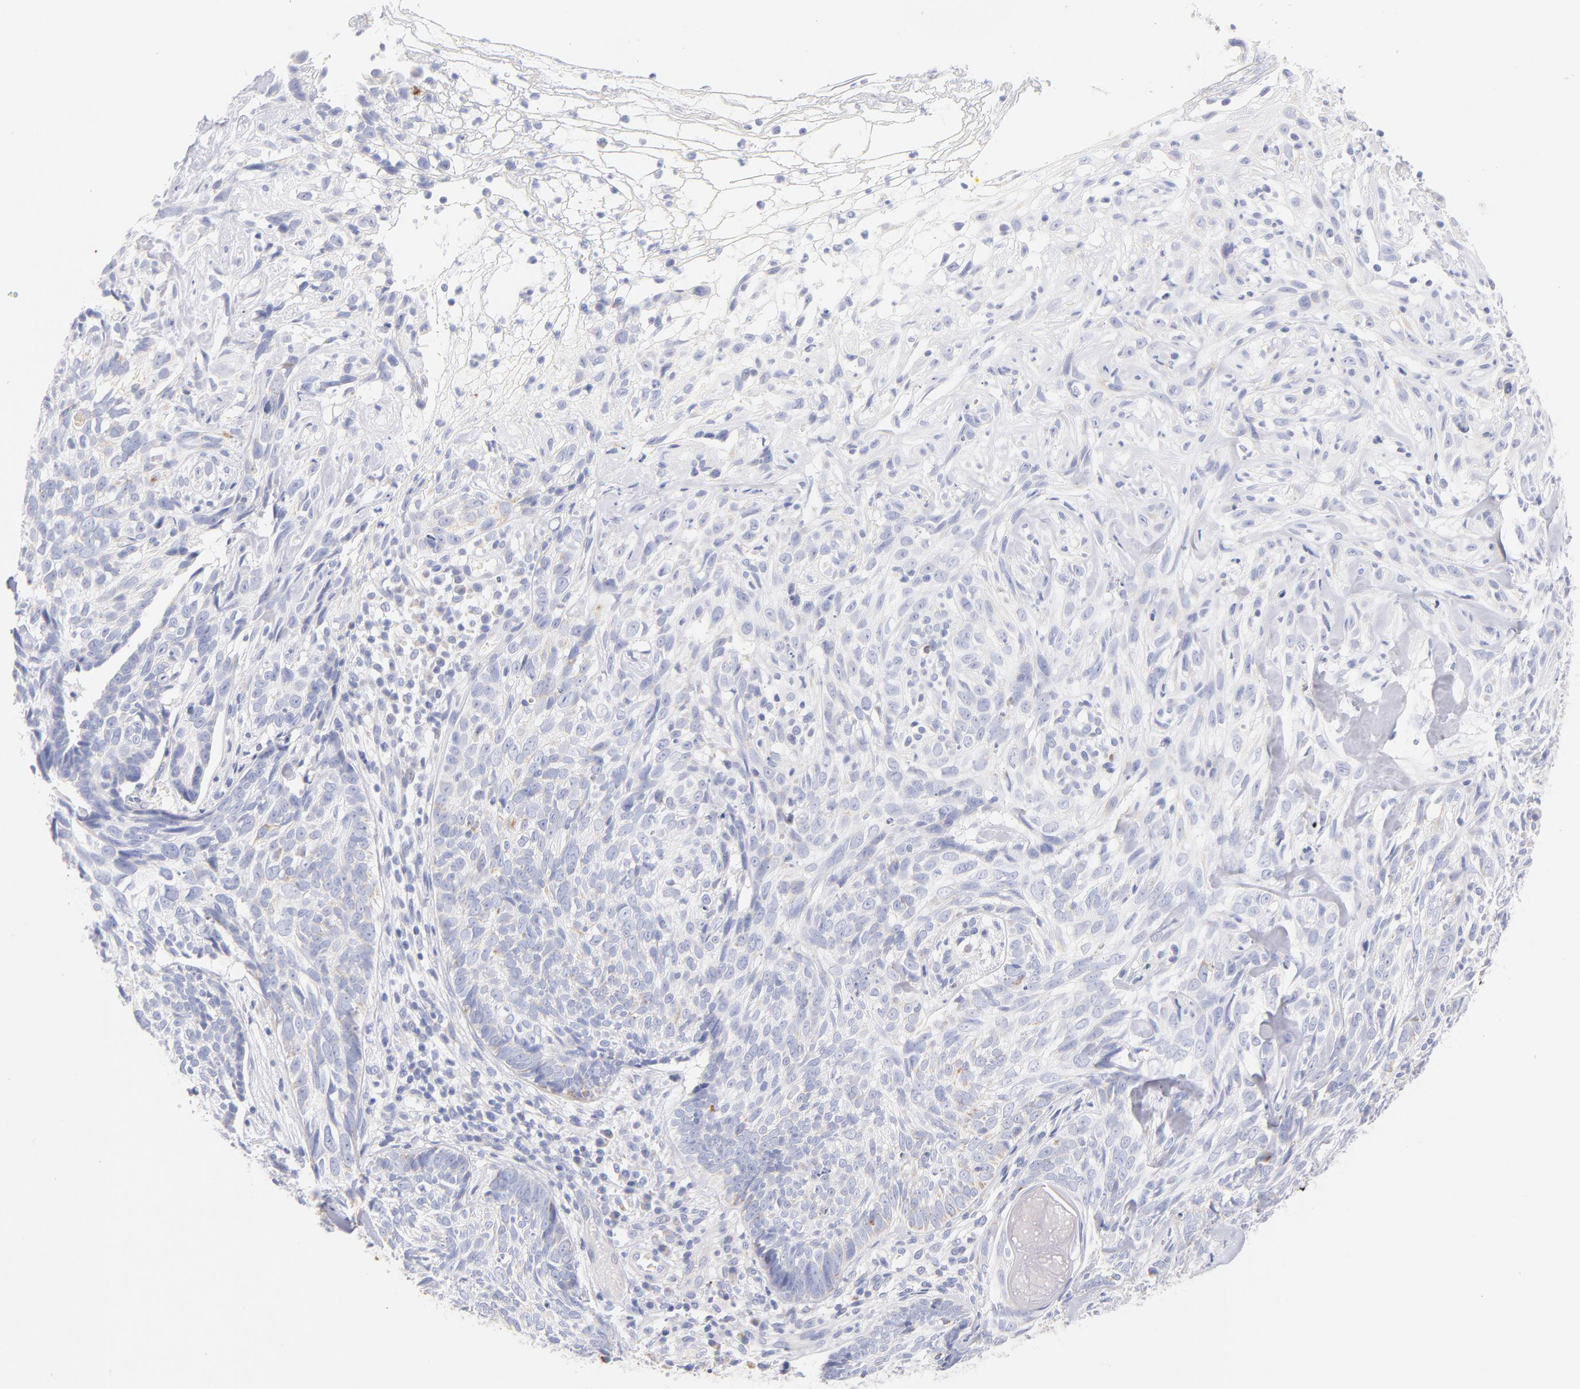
{"staining": {"intensity": "weak", "quantity": "25%-75%", "location": "cytoplasmic/membranous"}, "tissue": "skin cancer", "cell_type": "Tumor cells", "image_type": "cancer", "snomed": [{"axis": "morphology", "description": "Basal cell carcinoma"}, {"axis": "topography", "description": "Skin"}], "caption": "A brown stain labels weak cytoplasmic/membranous expression of a protein in skin basal cell carcinoma tumor cells.", "gene": "AIFM1", "patient": {"sex": "male", "age": 72}}